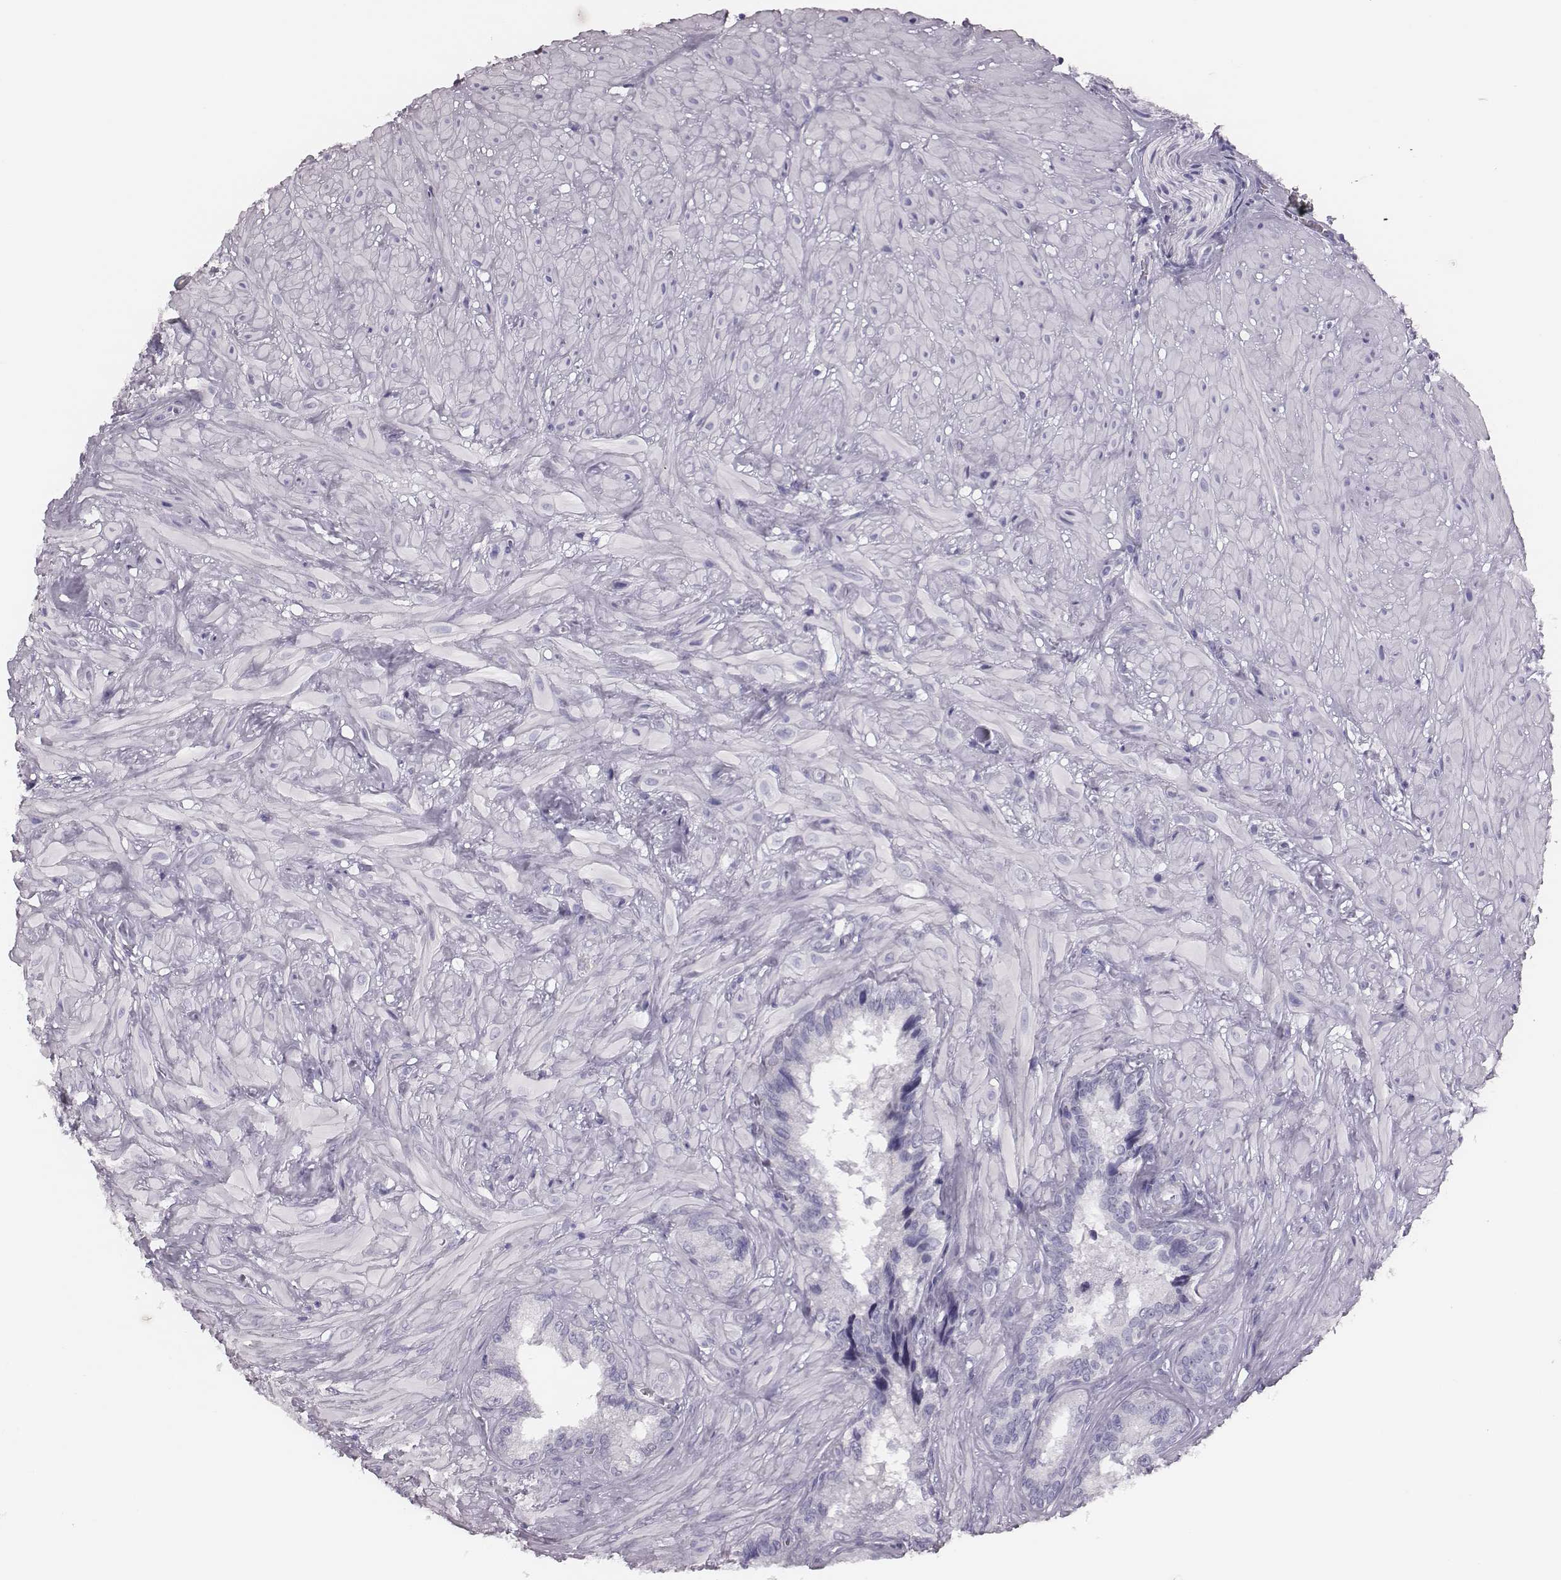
{"staining": {"intensity": "negative", "quantity": "none", "location": "none"}, "tissue": "seminal vesicle", "cell_type": "Glandular cells", "image_type": "normal", "snomed": [{"axis": "morphology", "description": "Normal tissue, NOS"}, {"axis": "topography", "description": "Seminal veicle"}], "caption": "Micrograph shows no significant protein staining in glandular cells of benign seminal vesicle. Nuclei are stained in blue.", "gene": "H1", "patient": {"sex": "male", "age": 72}}